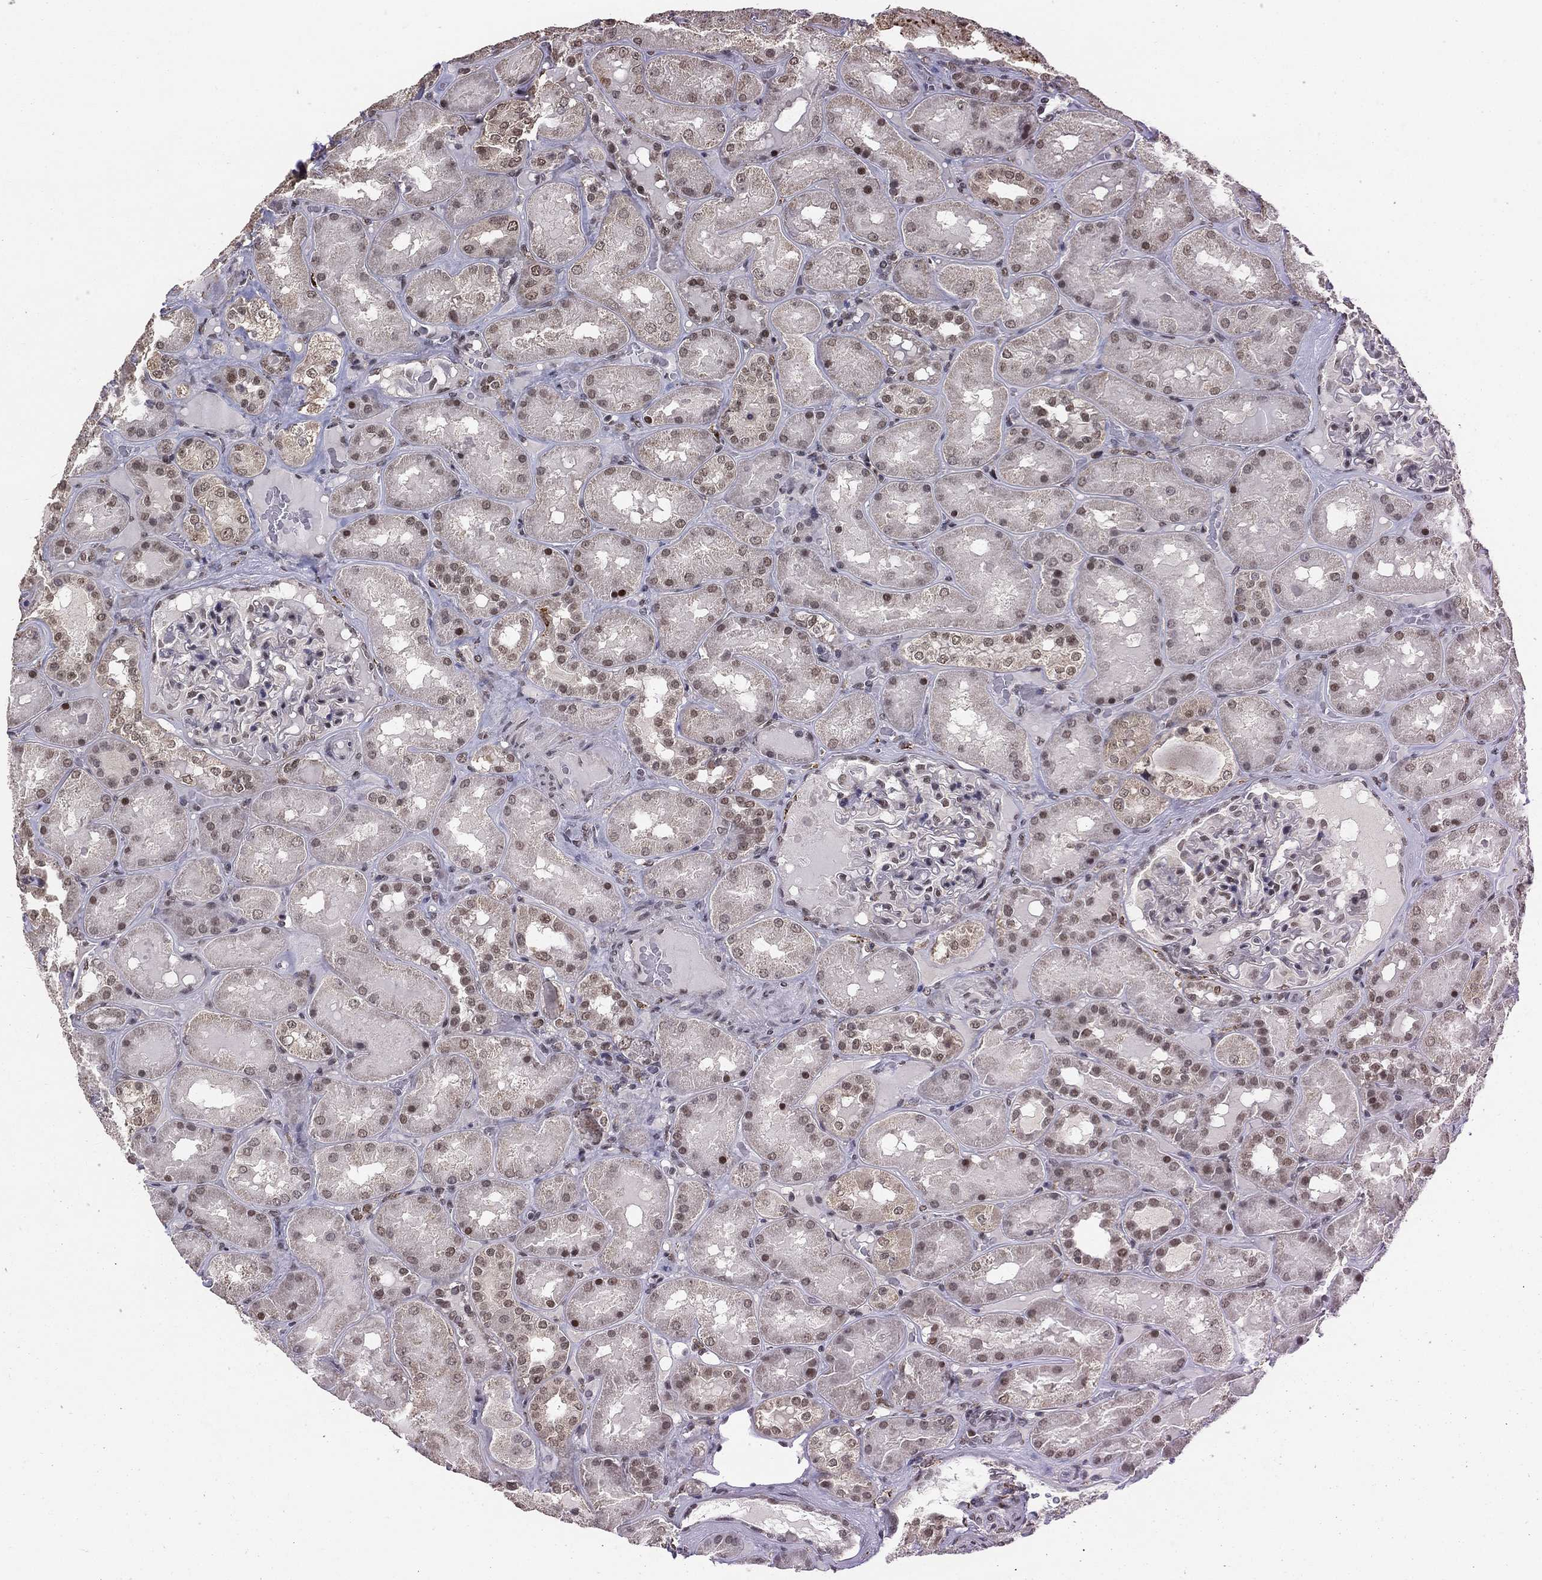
{"staining": {"intensity": "moderate", "quantity": "<25%", "location": "nuclear"}, "tissue": "kidney", "cell_type": "Cells in glomeruli", "image_type": "normal", "snomed": [{"axis": "morphology", "description": "Normal tissue, NOS"}, {"axis": "topography", "description": "Kidney"}], "caption": "Immunohistochemical staining of benign kidney demonstrates moderate nuclear protein expression in about <25% of cells in glomeruli.", "gene": "GRIA3", "patient": {"sex": "male", "age": 73}}